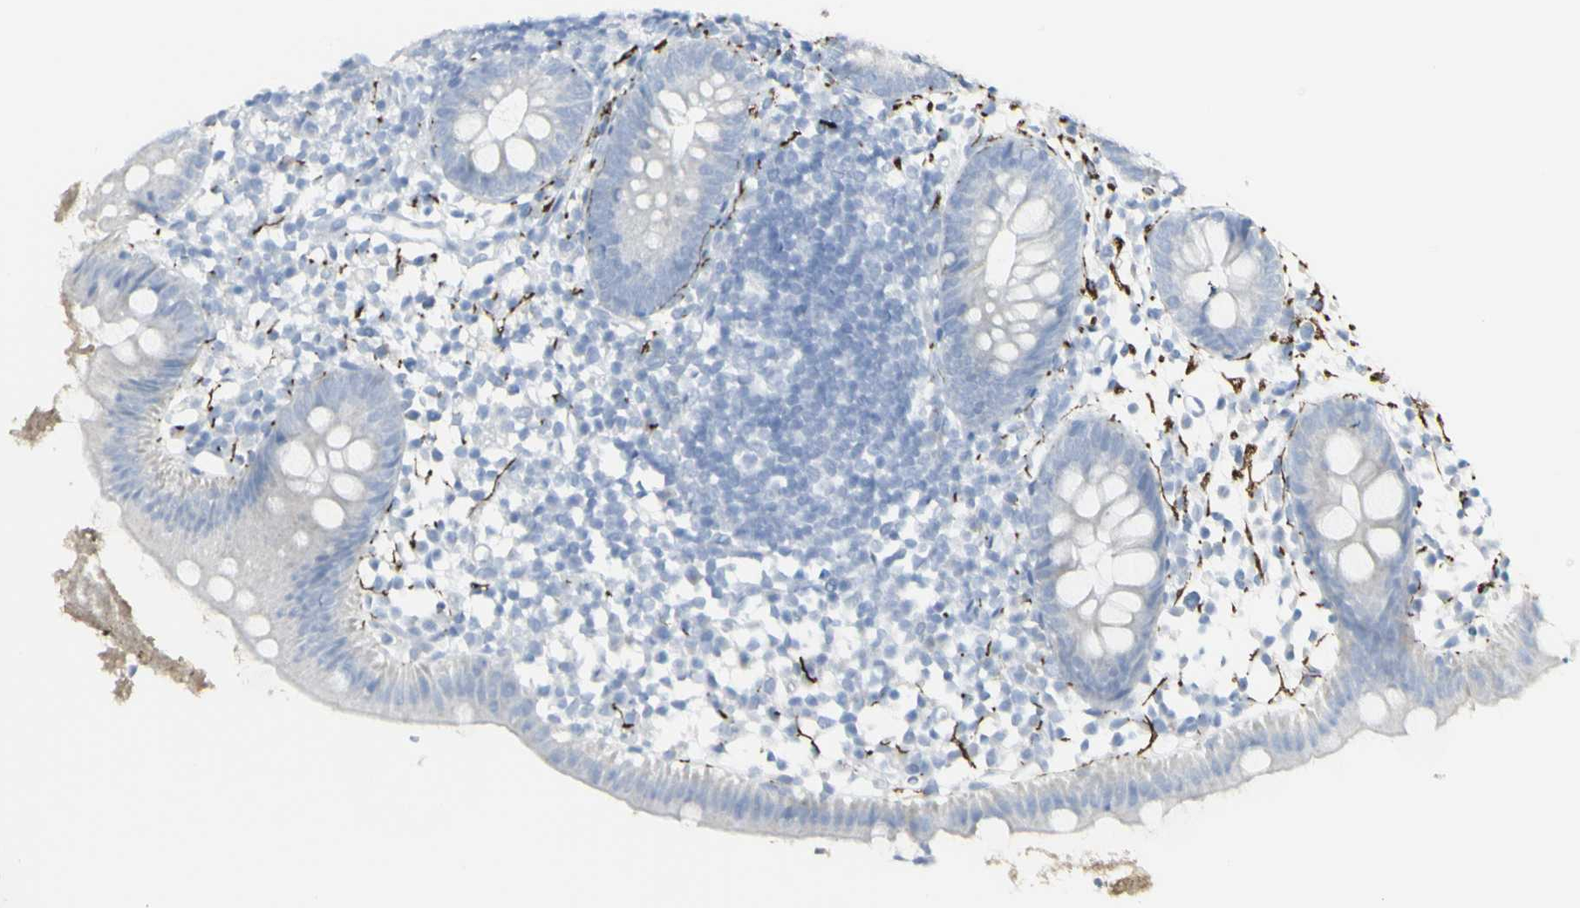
{"staining": {"intensity": "negative", "quantity": "none", "location": "none"}, "tissue": "appendix", "cell_type": "Glandular cells", "image_type": "normal", "snomed": [{"axis": "morphology", "description": "Normal tissue, NOS"}, {"axis": "topography", "description": "Appendix"}], "caption": "Immunohistochemistry of benign appendix demonstrates no staining in glandular cells. (DAB (3,3'-diaminobenzidine) immunohistochemistry visualized using brightfield microscopy, high magnification).", "gene": "ENSG00000198211", "patient": {"sex": "female", "age": 20}}